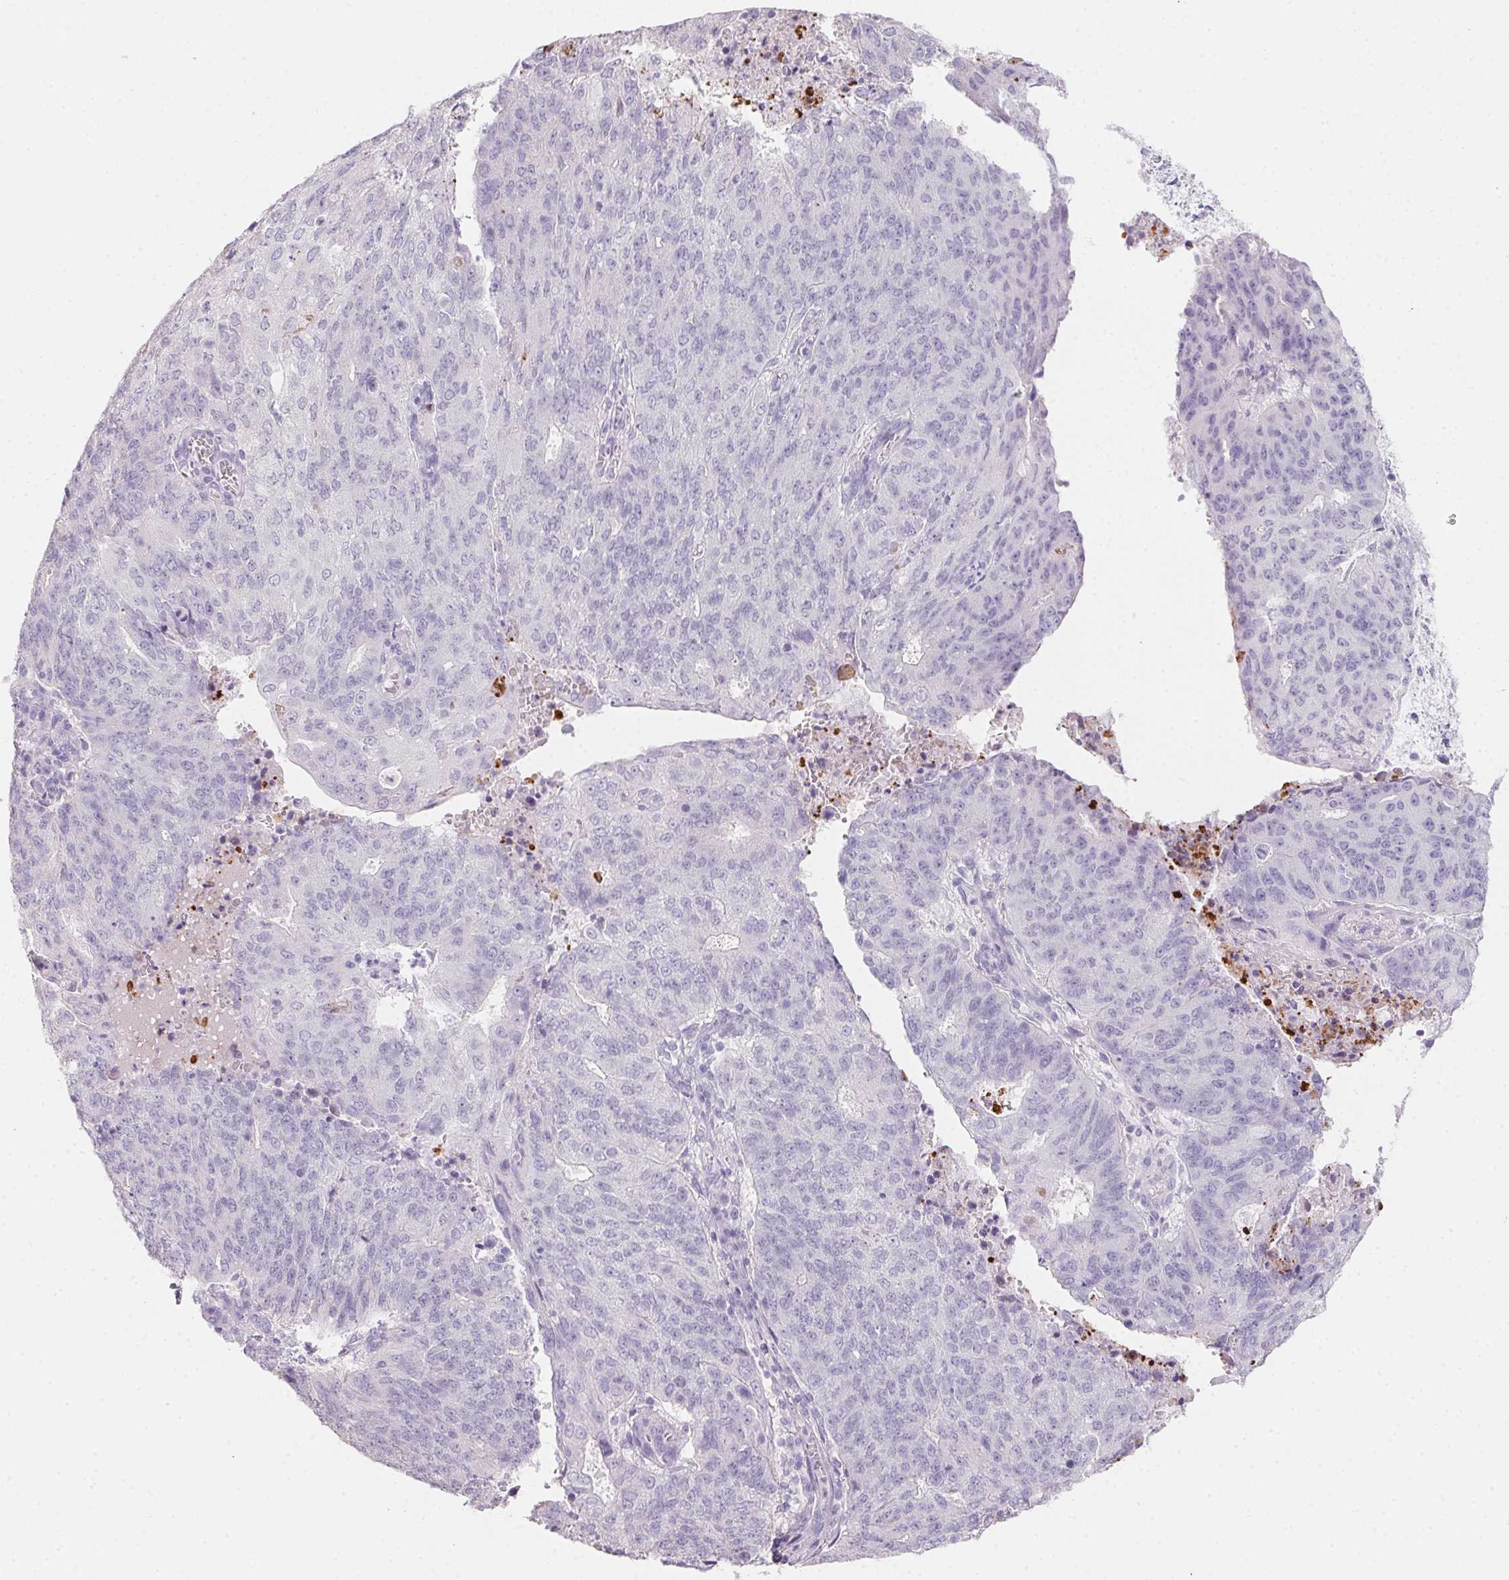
{"staining": {"intensity": "negative", "quantity": "none", "location": "none"}, "tissue": "endometrial cancer", "cell_type": "Tumor cells", "image_type": "cancer", "snomed": [{"axis": "morphology", "description": "Adenocarcinoma, NOS"}, {"axis": "topography", "description": "Endometrium"}], "caption": "Tumor cells are negative for brown protein staining in adenocarcinoma (endometrial).", "gene": "MYL4", "patient": {"sex": "female", "age": 82}}